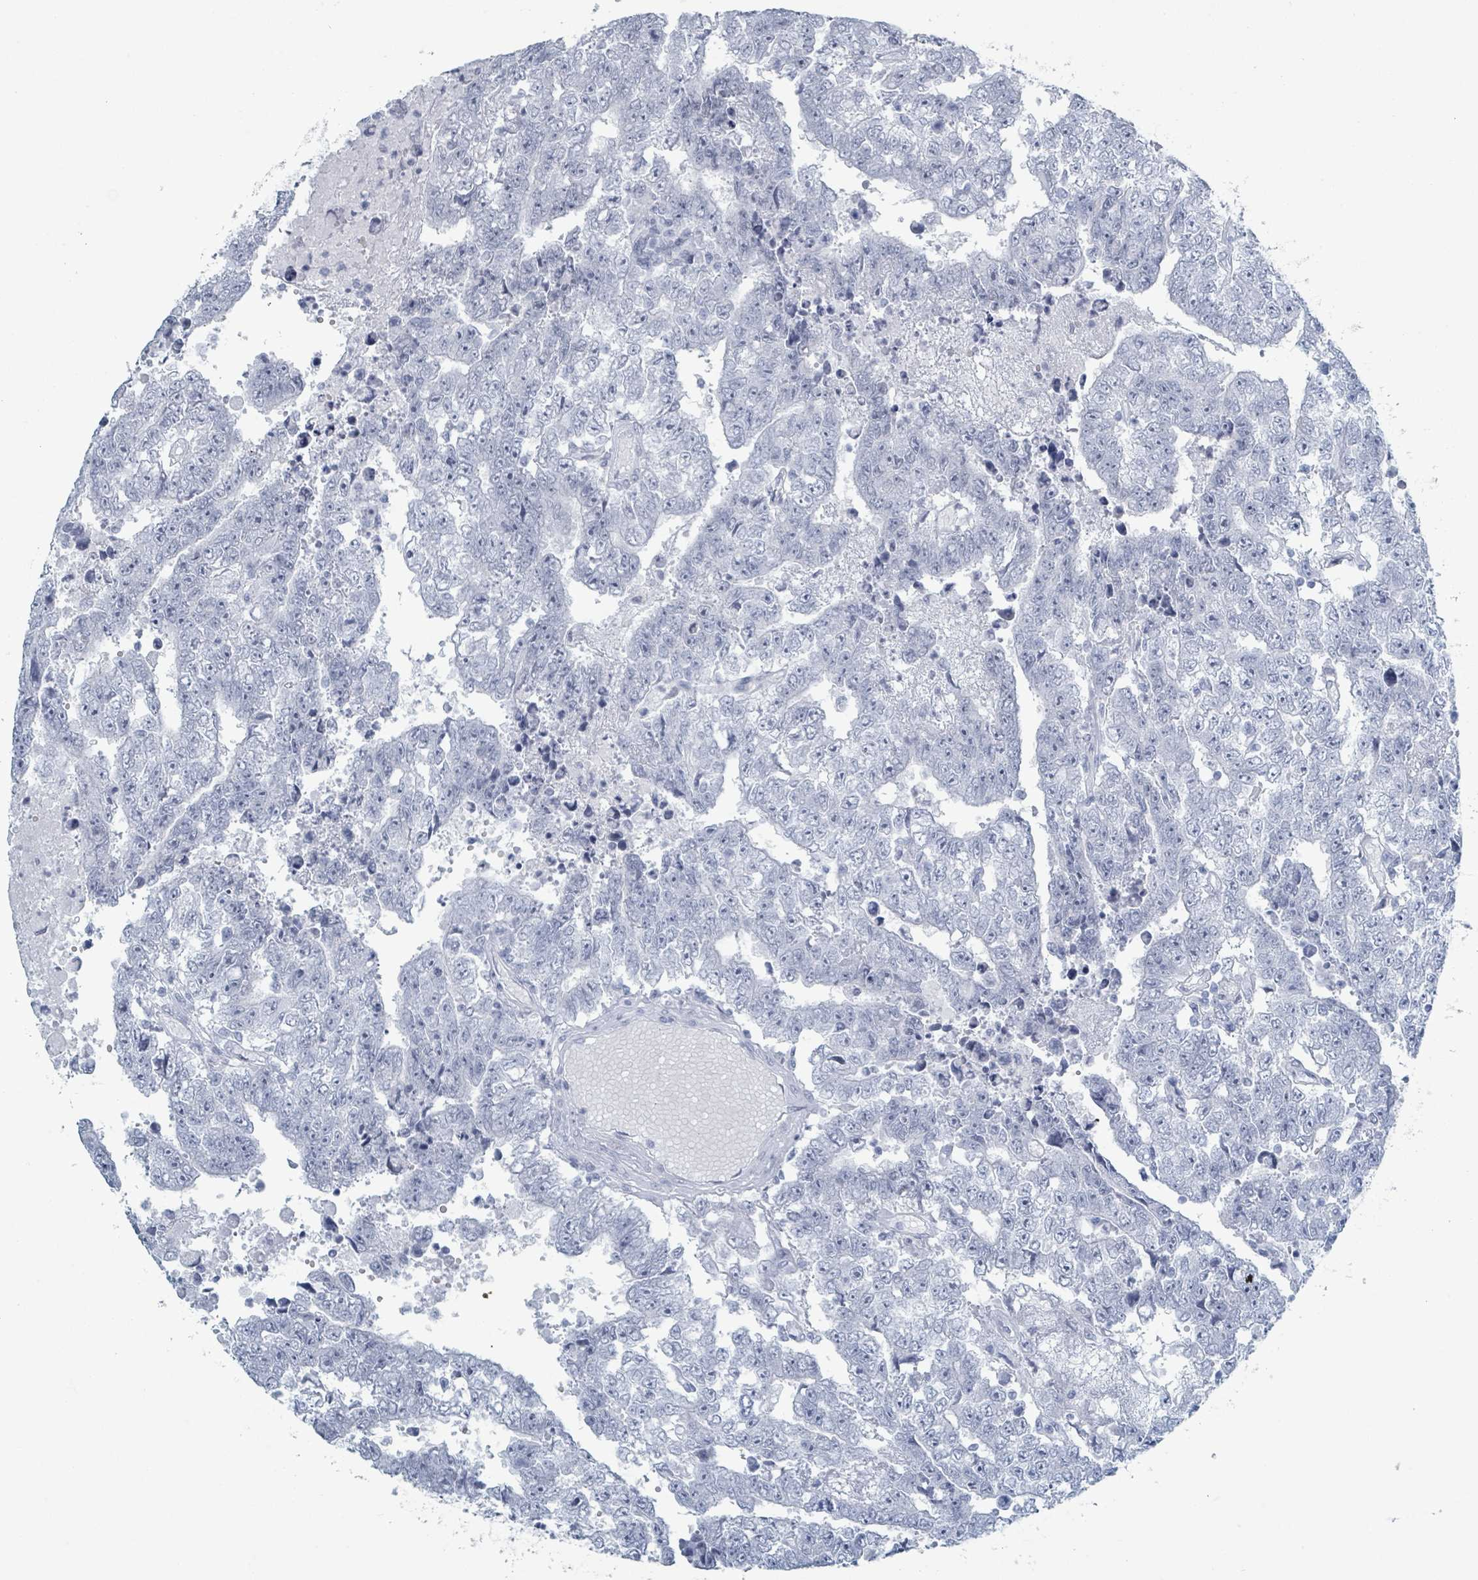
{"staining": {"intensity": "negative", "quantity": "none", "location": "none"}, "tissue": "testis cancer", "cell_type": "Tumor cells", "image_type": "cancer", "snomed": [{"axis": "morphology", "description": "Carcinoma, Embryonal, NOS"}, {"axis": "topography", "description": "Testis"}], "caption": "Immunohistochemistry (IHC) histopathology image of testis cancer (embryonal carcinoma) stained for a protein (brown), which shows no expression in tumor cells.", "gene": "GPR15LG", "patient": {"sex": "male", "age": 25}}